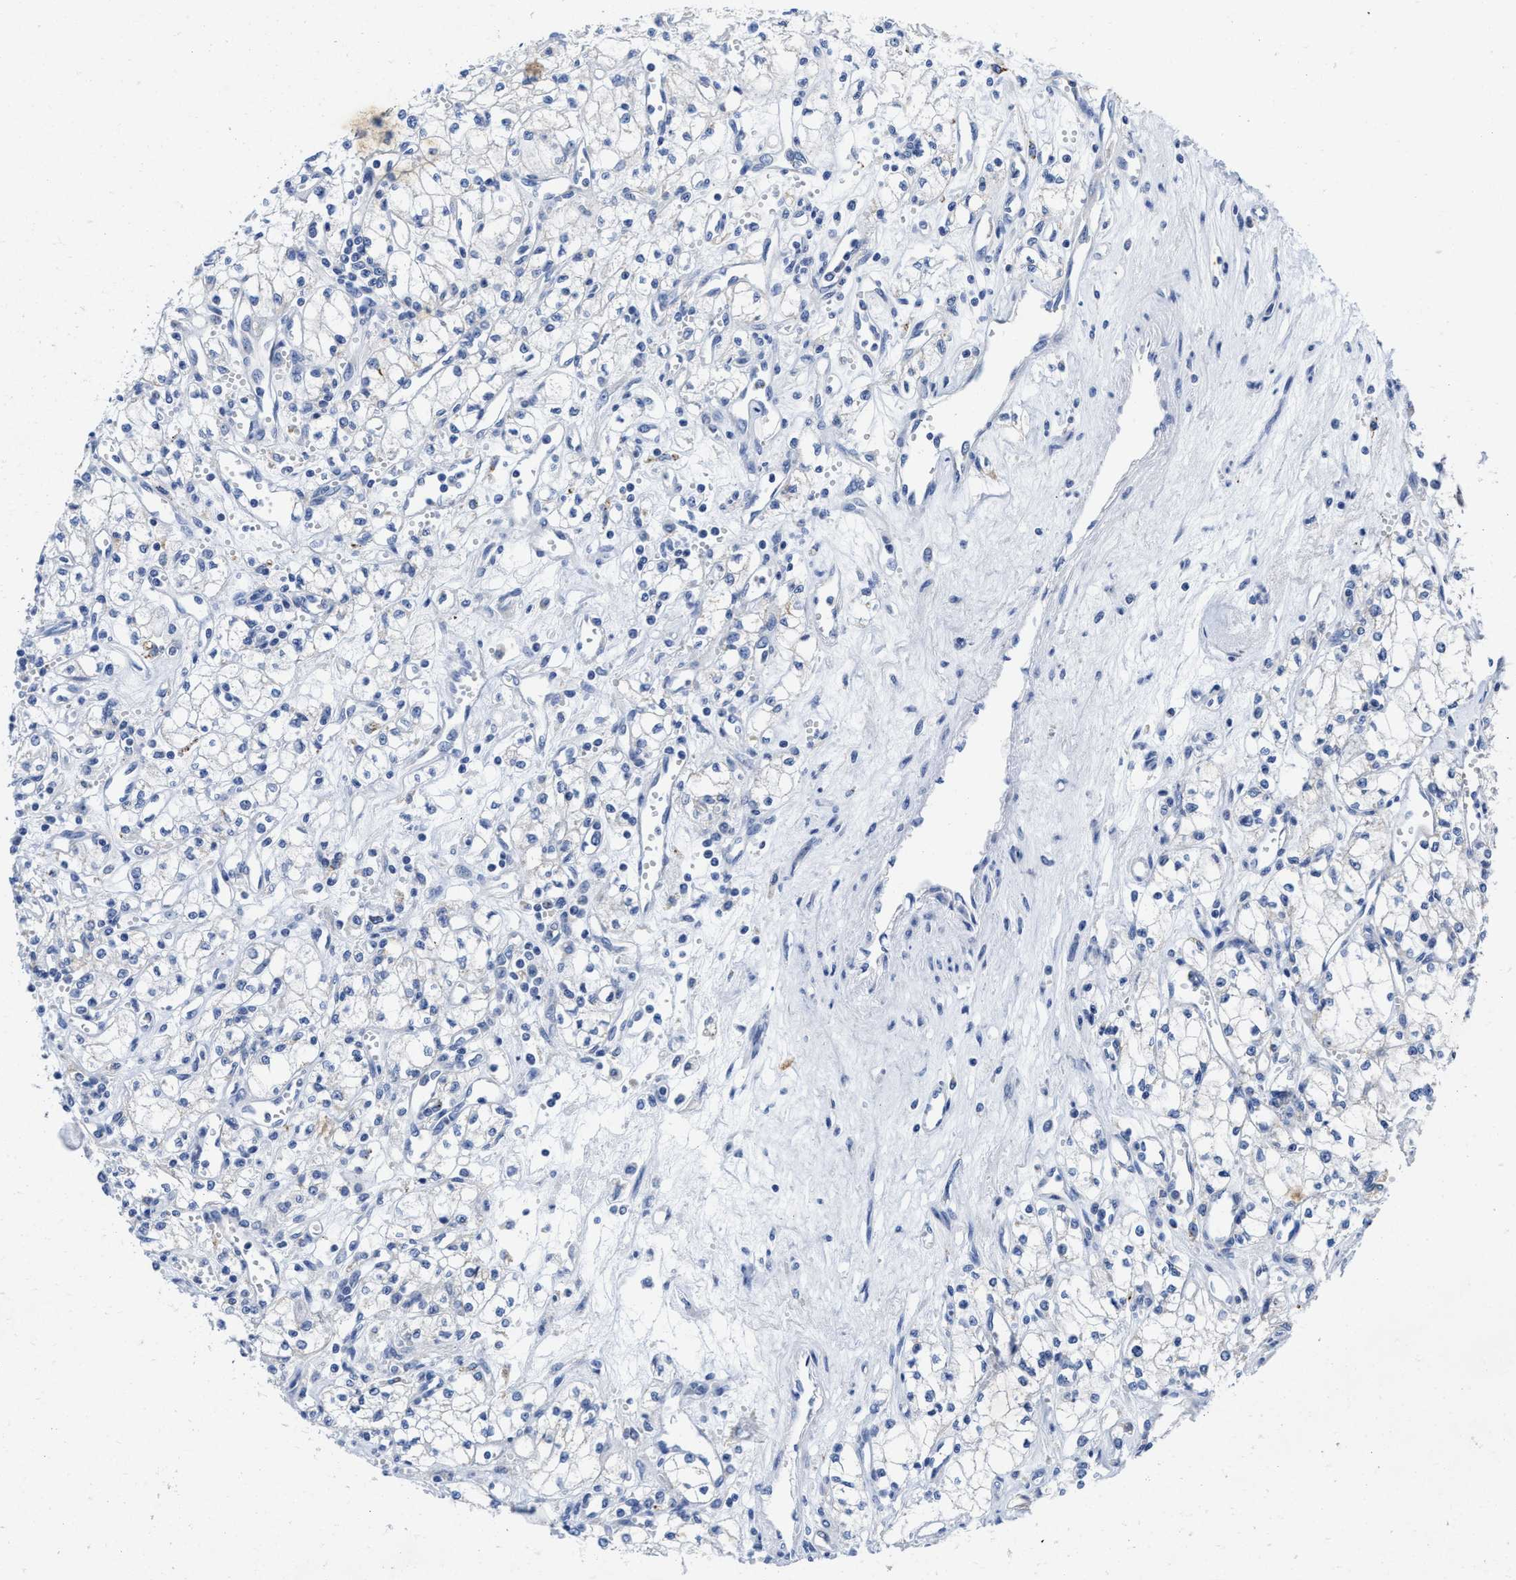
{"staining": {"intensity": "weak", "quantity": "<25%", "location": "cytoplasmic/membranous"}, "tissue": "renal cancer", "cell_type": "Tumor cells", "image_type": "cancer", "snomed": [{"axis": "morphology", "description": "Adenocarcinoma, NOS"}, {"axis": "topography", "description": "Kidney"}], "caption": "Adenocarcinoma (renal) stained for a protein using immunohistochemistry shows no expression tumor cells.", "gene": "TBRG4", "patient": {"sex": "male", "age": 59}}